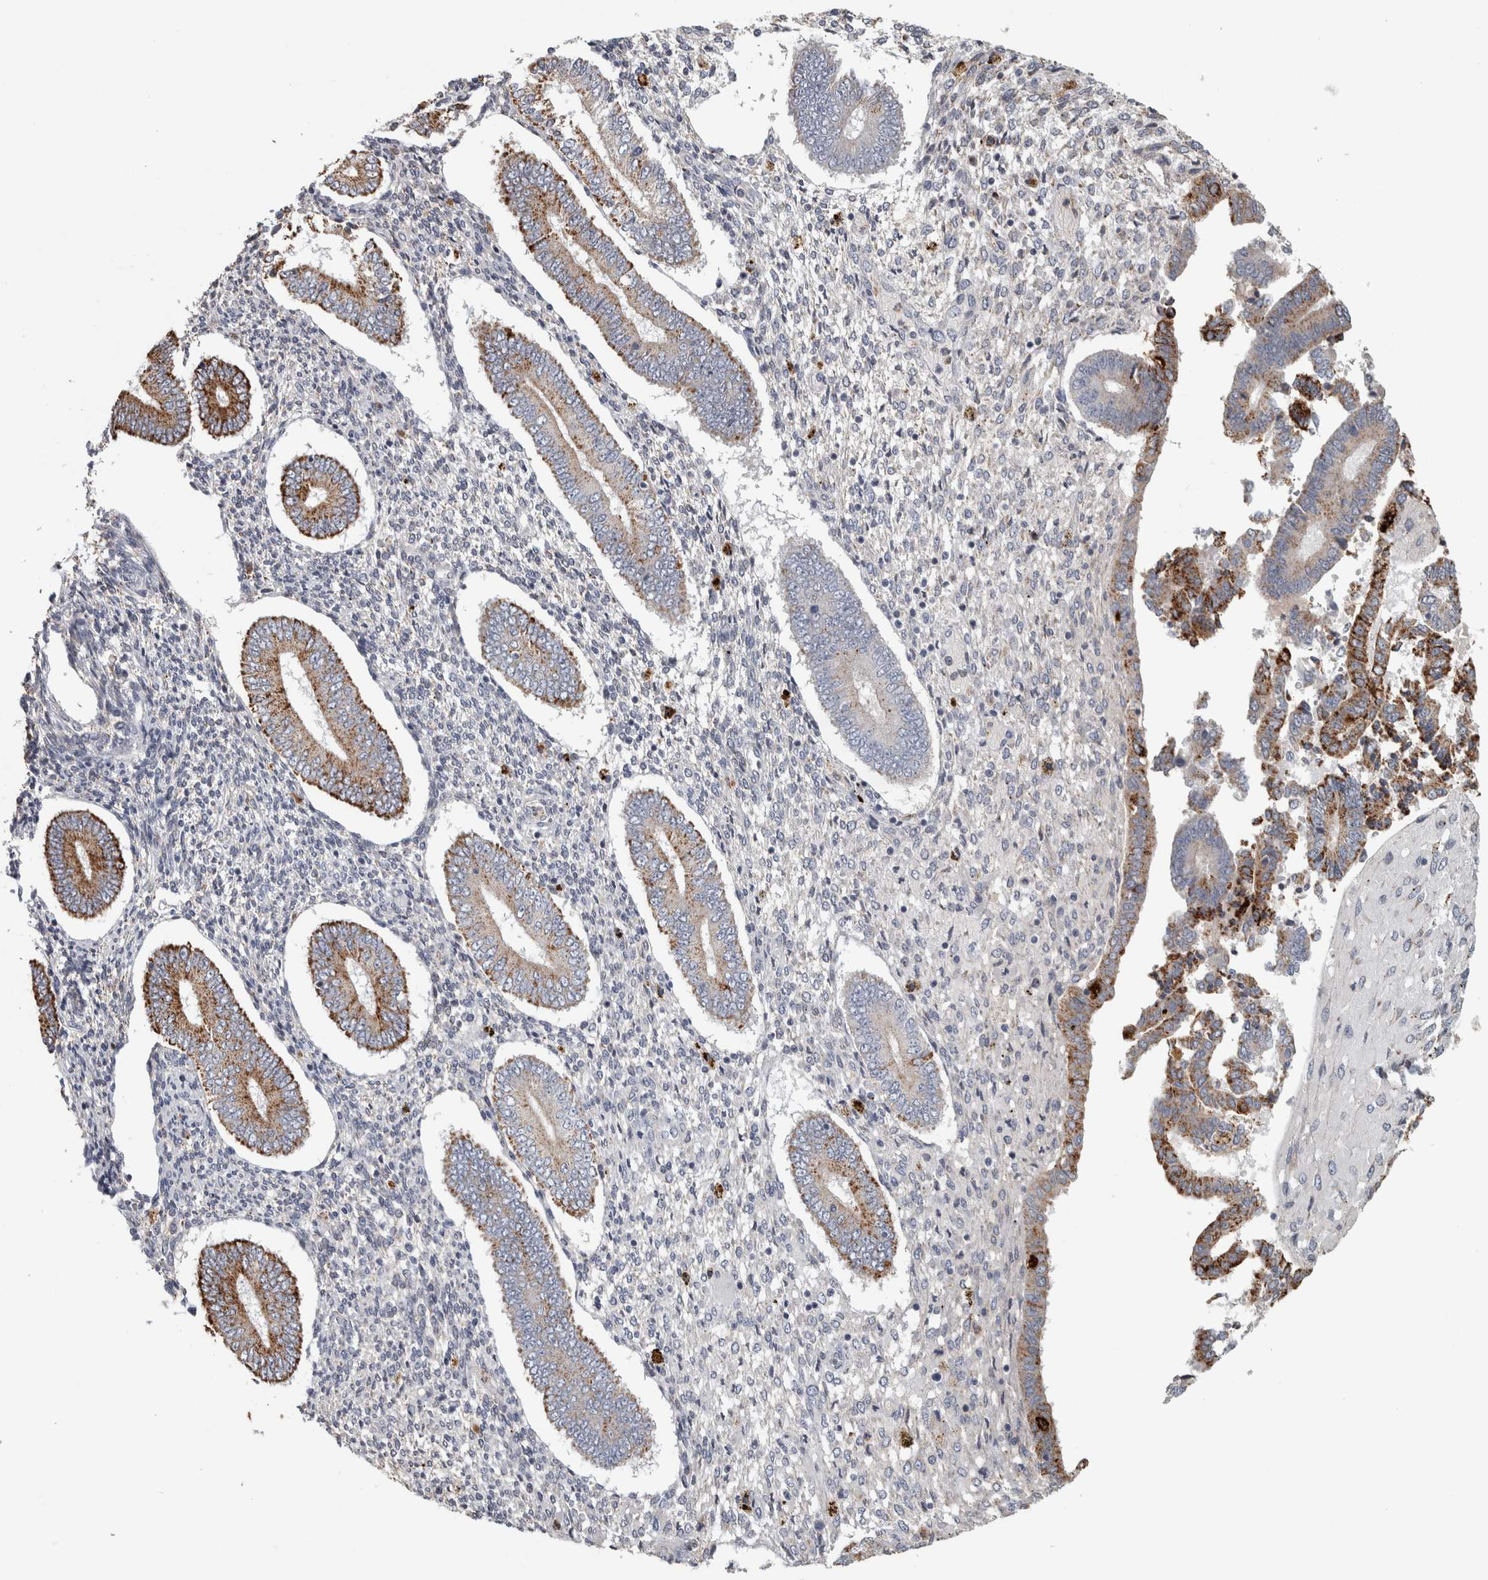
{"staining": {"intensity": "moderate", "quantity": "<25%", "location": "cytoplasmic/membranous"}, "tissue": "endometrium", "cell_type": "Cells in endometrial stroma", "image_type": "normal", "snomed": [{"axis": "morphology", "description": "Normal tissue, NOS"}, {"axis": "topography", "description": "Endometrium"}], "caption": "Immunohistochemical staining of unremarkable human endometrium demonstrates low levels of moderate cytoplasmic/membranous positivity in approximately <25% of cells in endometrial stroma. (Stains: DAB (3,3'-diaminobenzidine) in brown, nuclei in blue, Microscopy: brightfield microscopy at high magnification).", "gene": "FAM78A", "patient": {"sex": "female", "age": 42}}